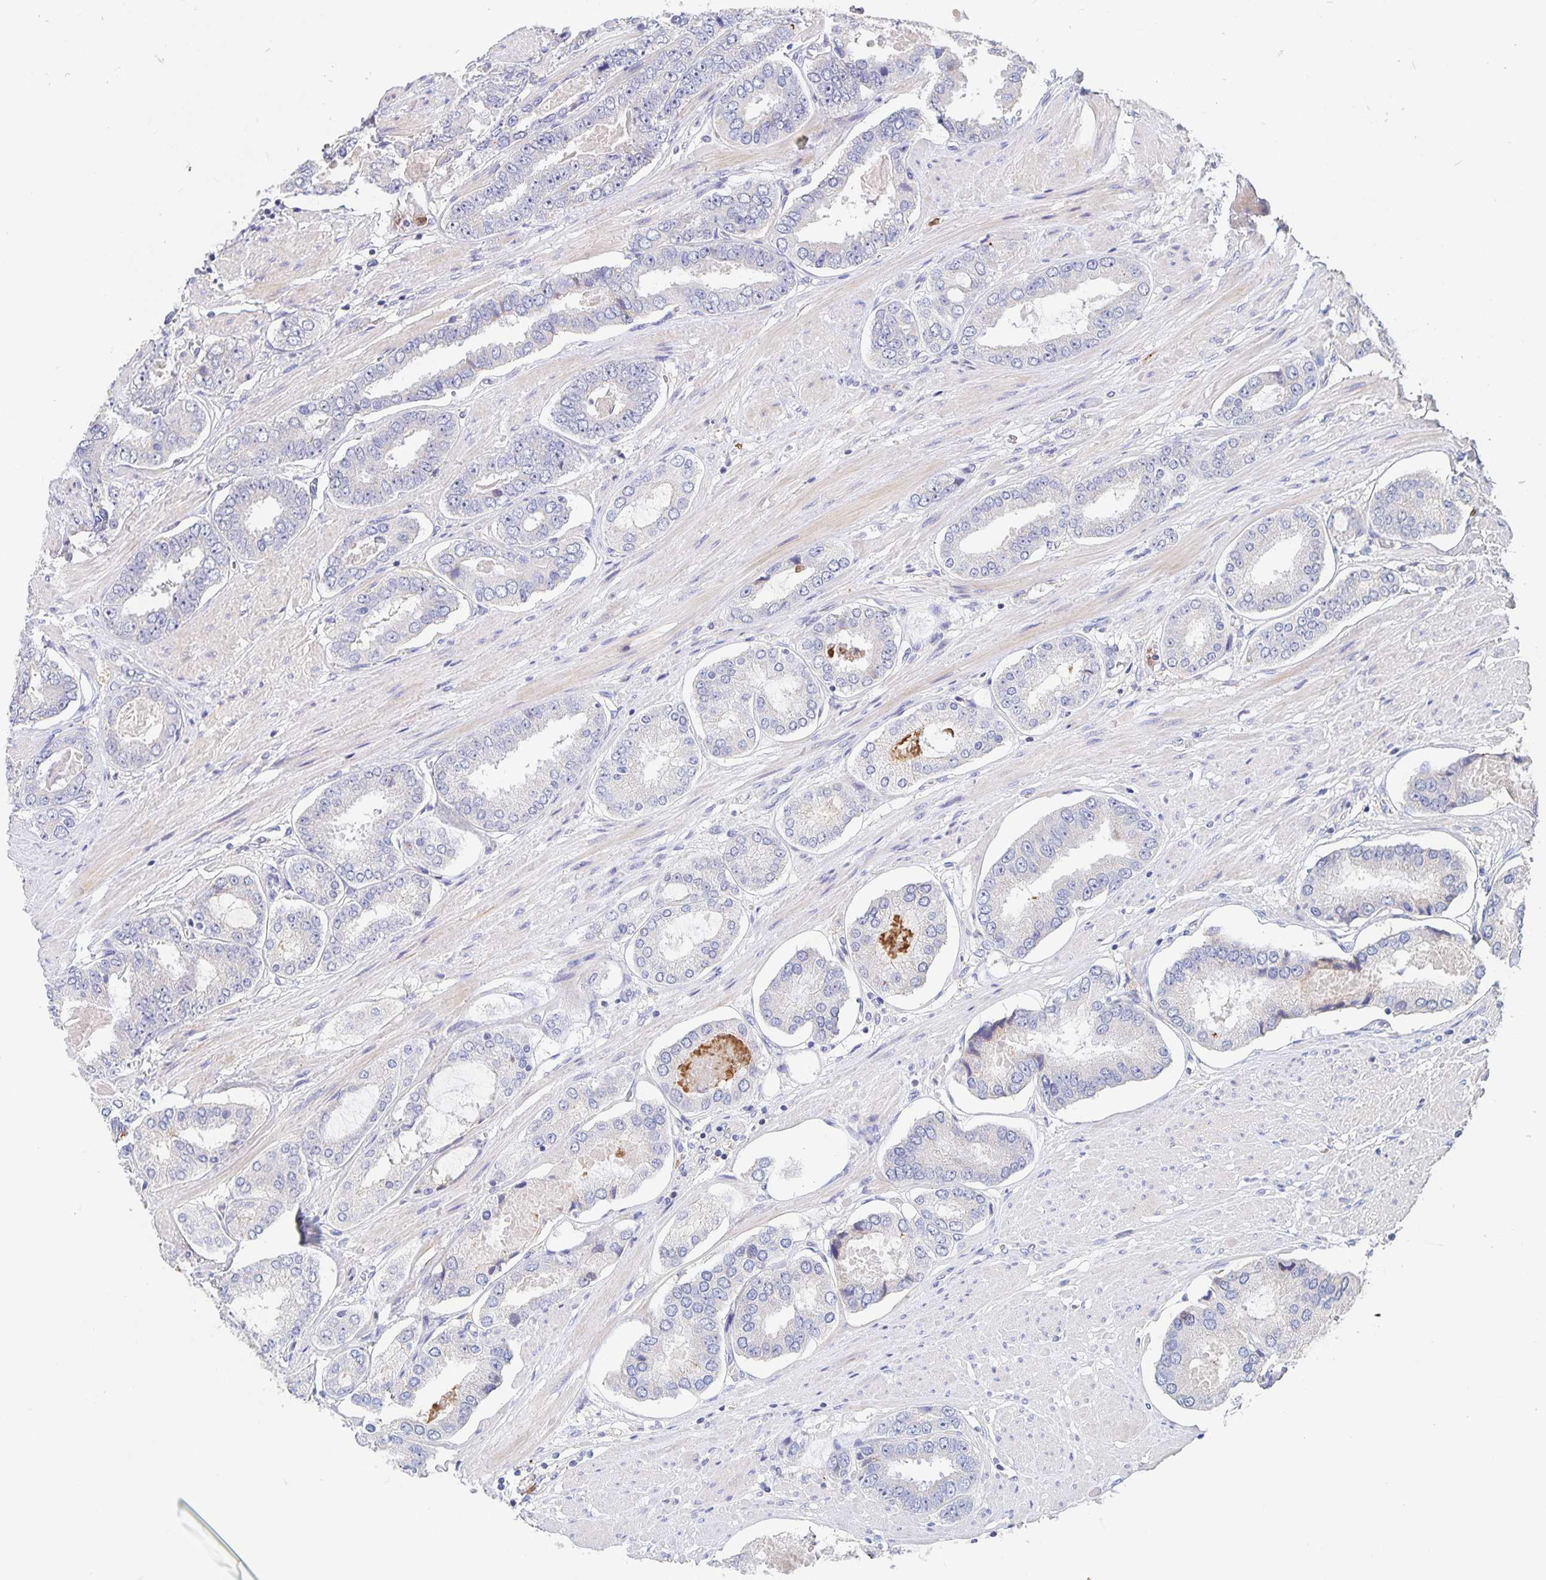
{"staining": {"intensity": "negative", "quantity": "none", "location": "none"}, "tissue": "prostate cancer", "cell_type": "Tumor cells", "image_type": "cancer", "snomed": [{"axis": "morphology", "description": "Adenocarcinoma, High grade"}, {"axis": "topography", "description": "Prostate"}], "caption": "The histopathology image shows no significant positivity in tumor cells of prostate cancer (adenocarcinoma (high-grade)).", "gene": "CDC42BPG", "patient": {"sex": "male", "age": 63}}